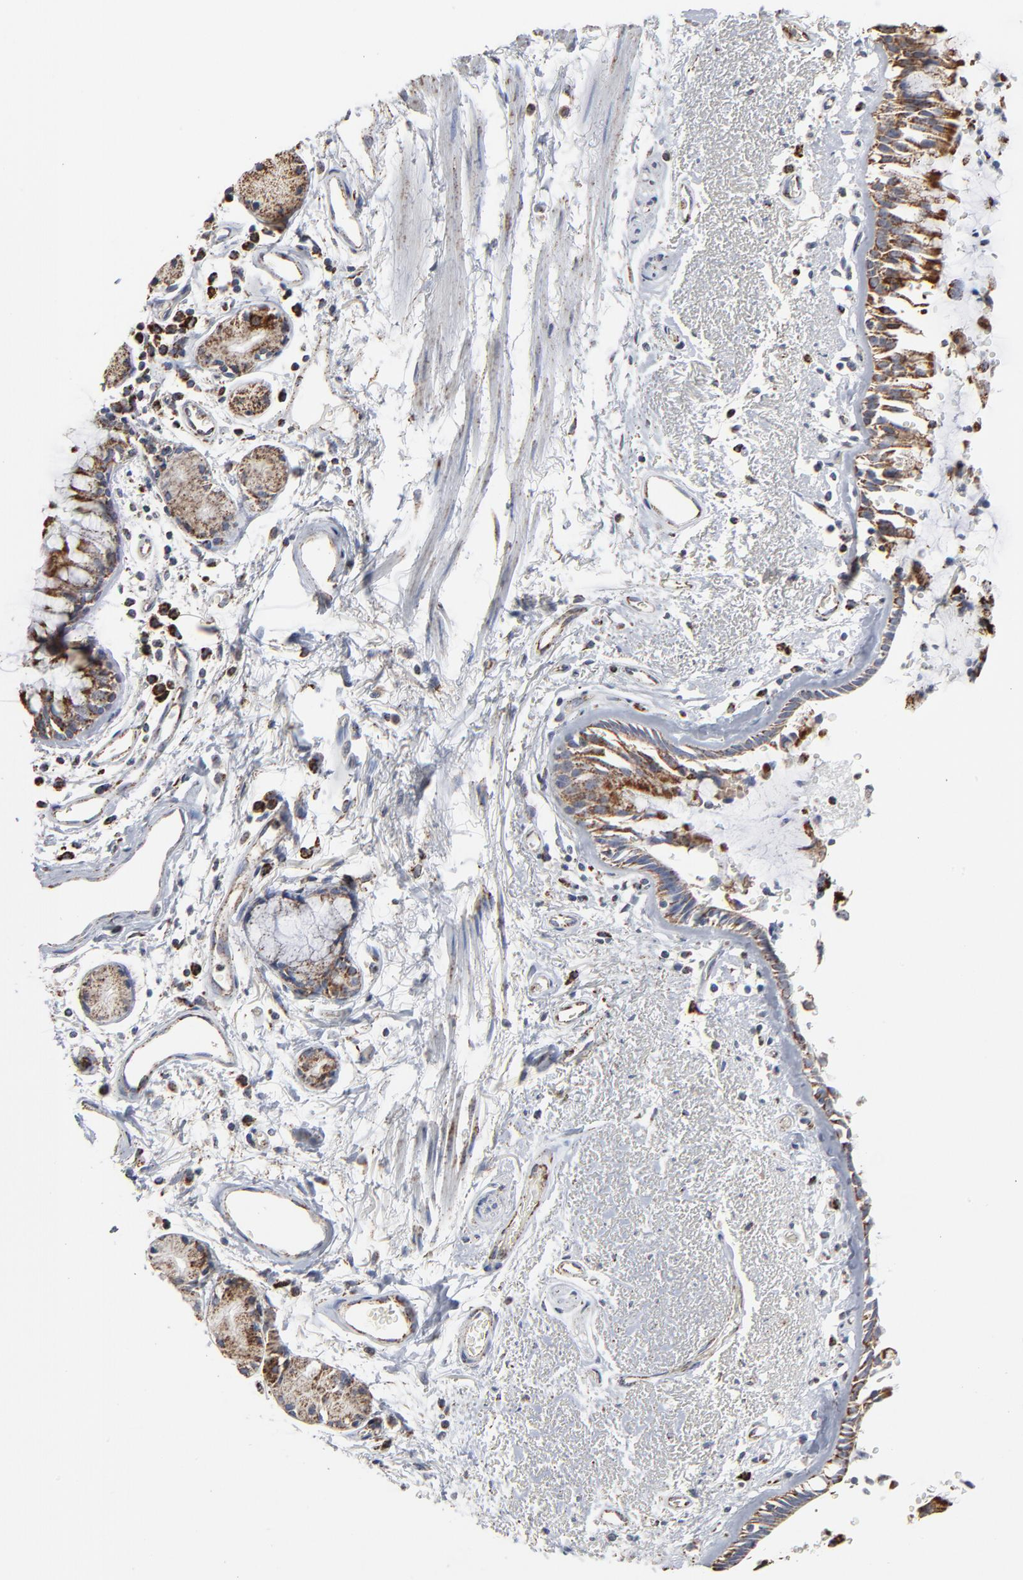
{"staining": {"intensity": "strong", "quantity": ">75%", "location": "cytoplasmic/membranous"}, "tissue": "bronchus", "cell_type": "Respiratory epithelial cells", "image_type": "normal", "snomed": [{"axis": "morphology", "description": "Normal tissue, NOS"}, {"axis": "morphology", "description": "Adenocarcinoma, NOS"}, {"axis": "topography", "description": "Bronchus"}, {"axis": "topography", "description": "Lung"}], "caption": "Approximately >75% of respiratory epithelial cells in benign human bronchus reveal strong cytoplasmic/membranous protein positivity as visualized by brown immunohistochemical staining.", "gene": "UQCRC1", "patient": {"sex": "male", "age": 71}}